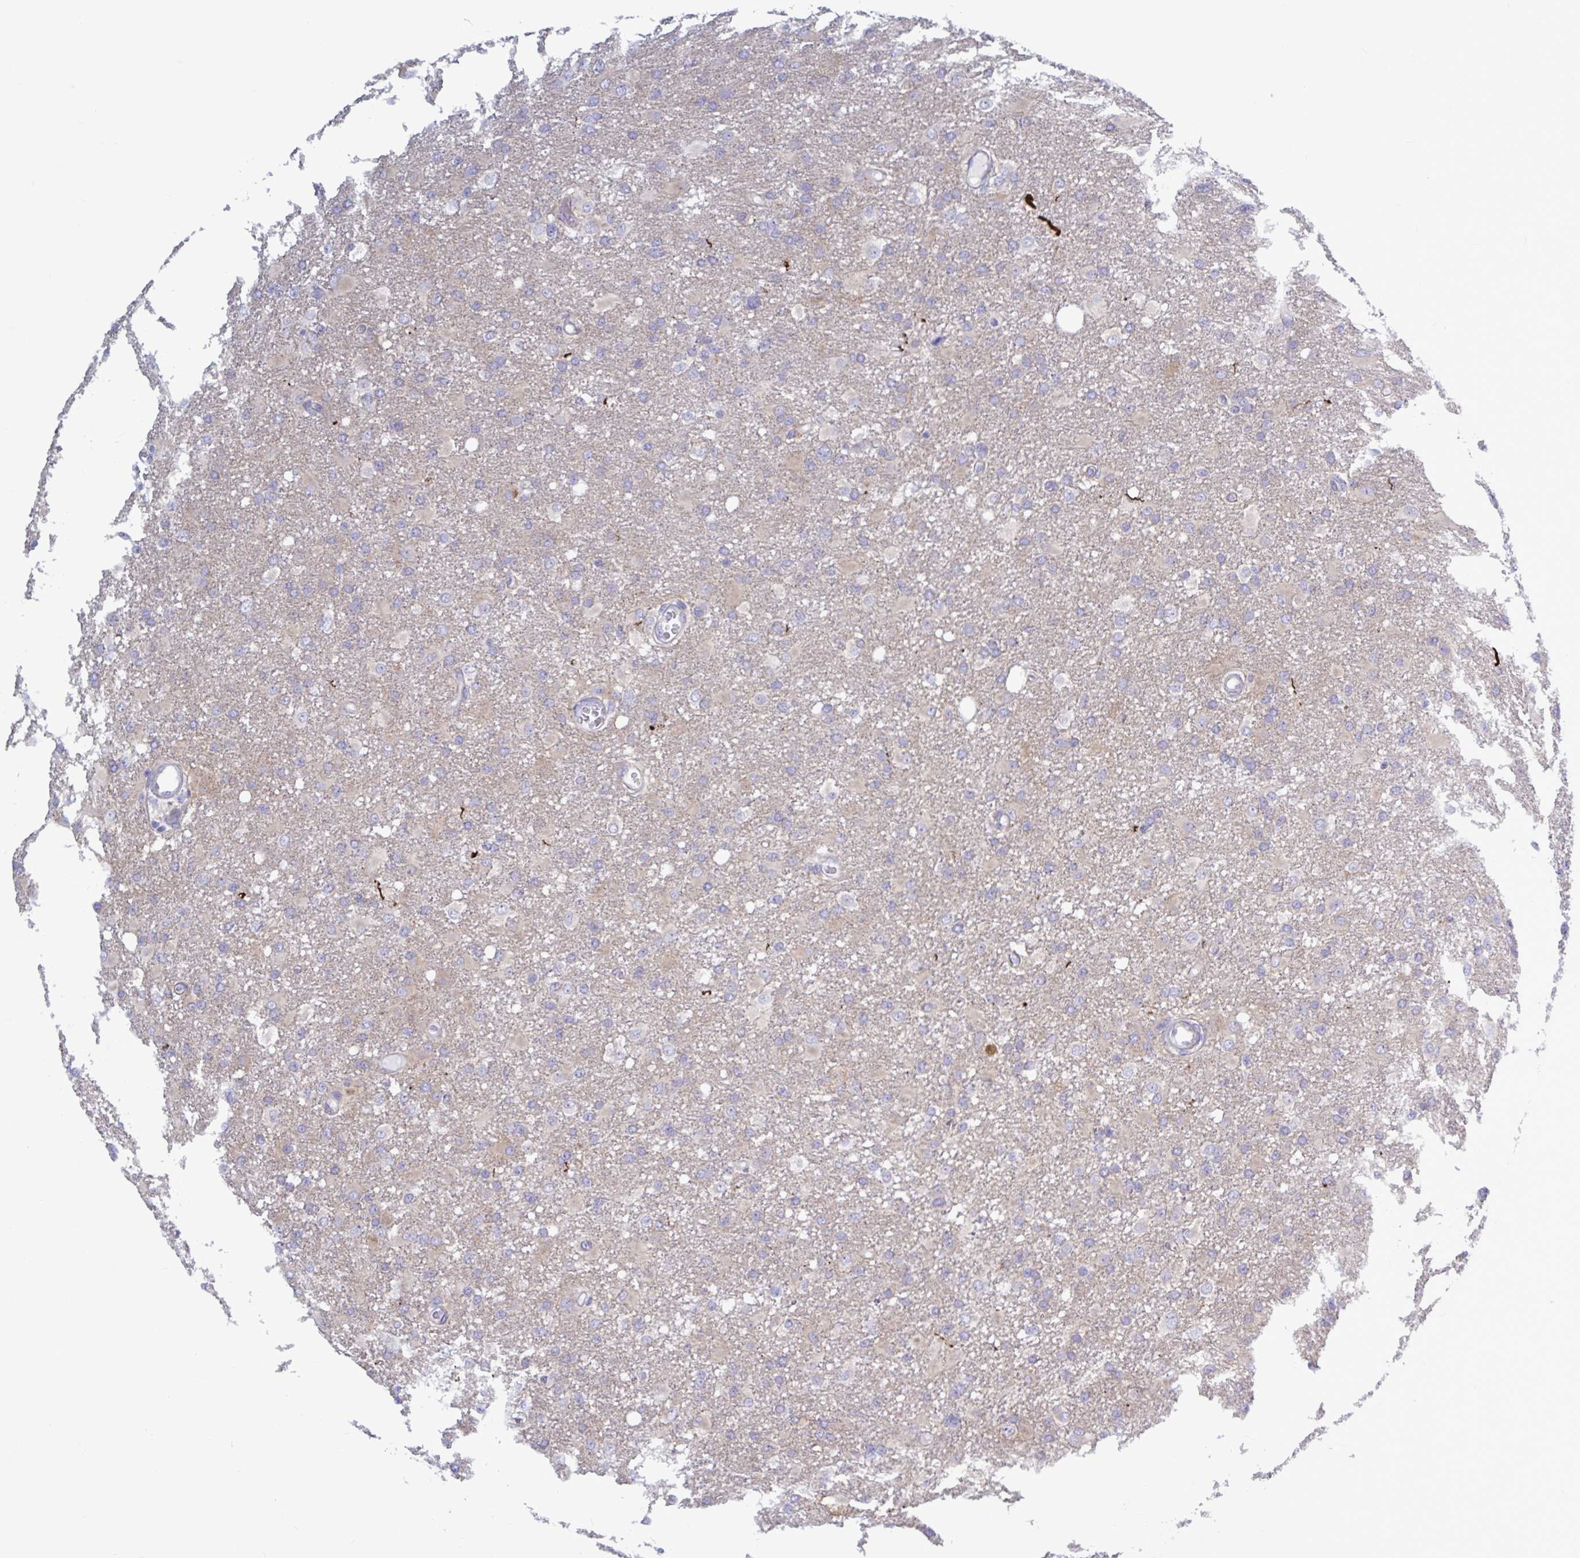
{"staining": {"intensity": "weak", "quantity": "<25%", "location": "cytoplasmic/membranous"}, "tissue": "glioma", "cell_type": "Tumor cells", "image_type": "cancer", "snomed": [{"axis": "morphology", "description": "Glioma, malignant, High grade"}, {"axis": "topography", "description": "Brain"}], "caption": "Immunohistochemistry of human glioma exhibits no staining in tumor cells. (DAB (3,3'-diaminobenzidine) IHC visualized using brightfield microscopy, high magnification).", "gene": "ATG9A", "patient": {"sex": "male", "age": 53}}